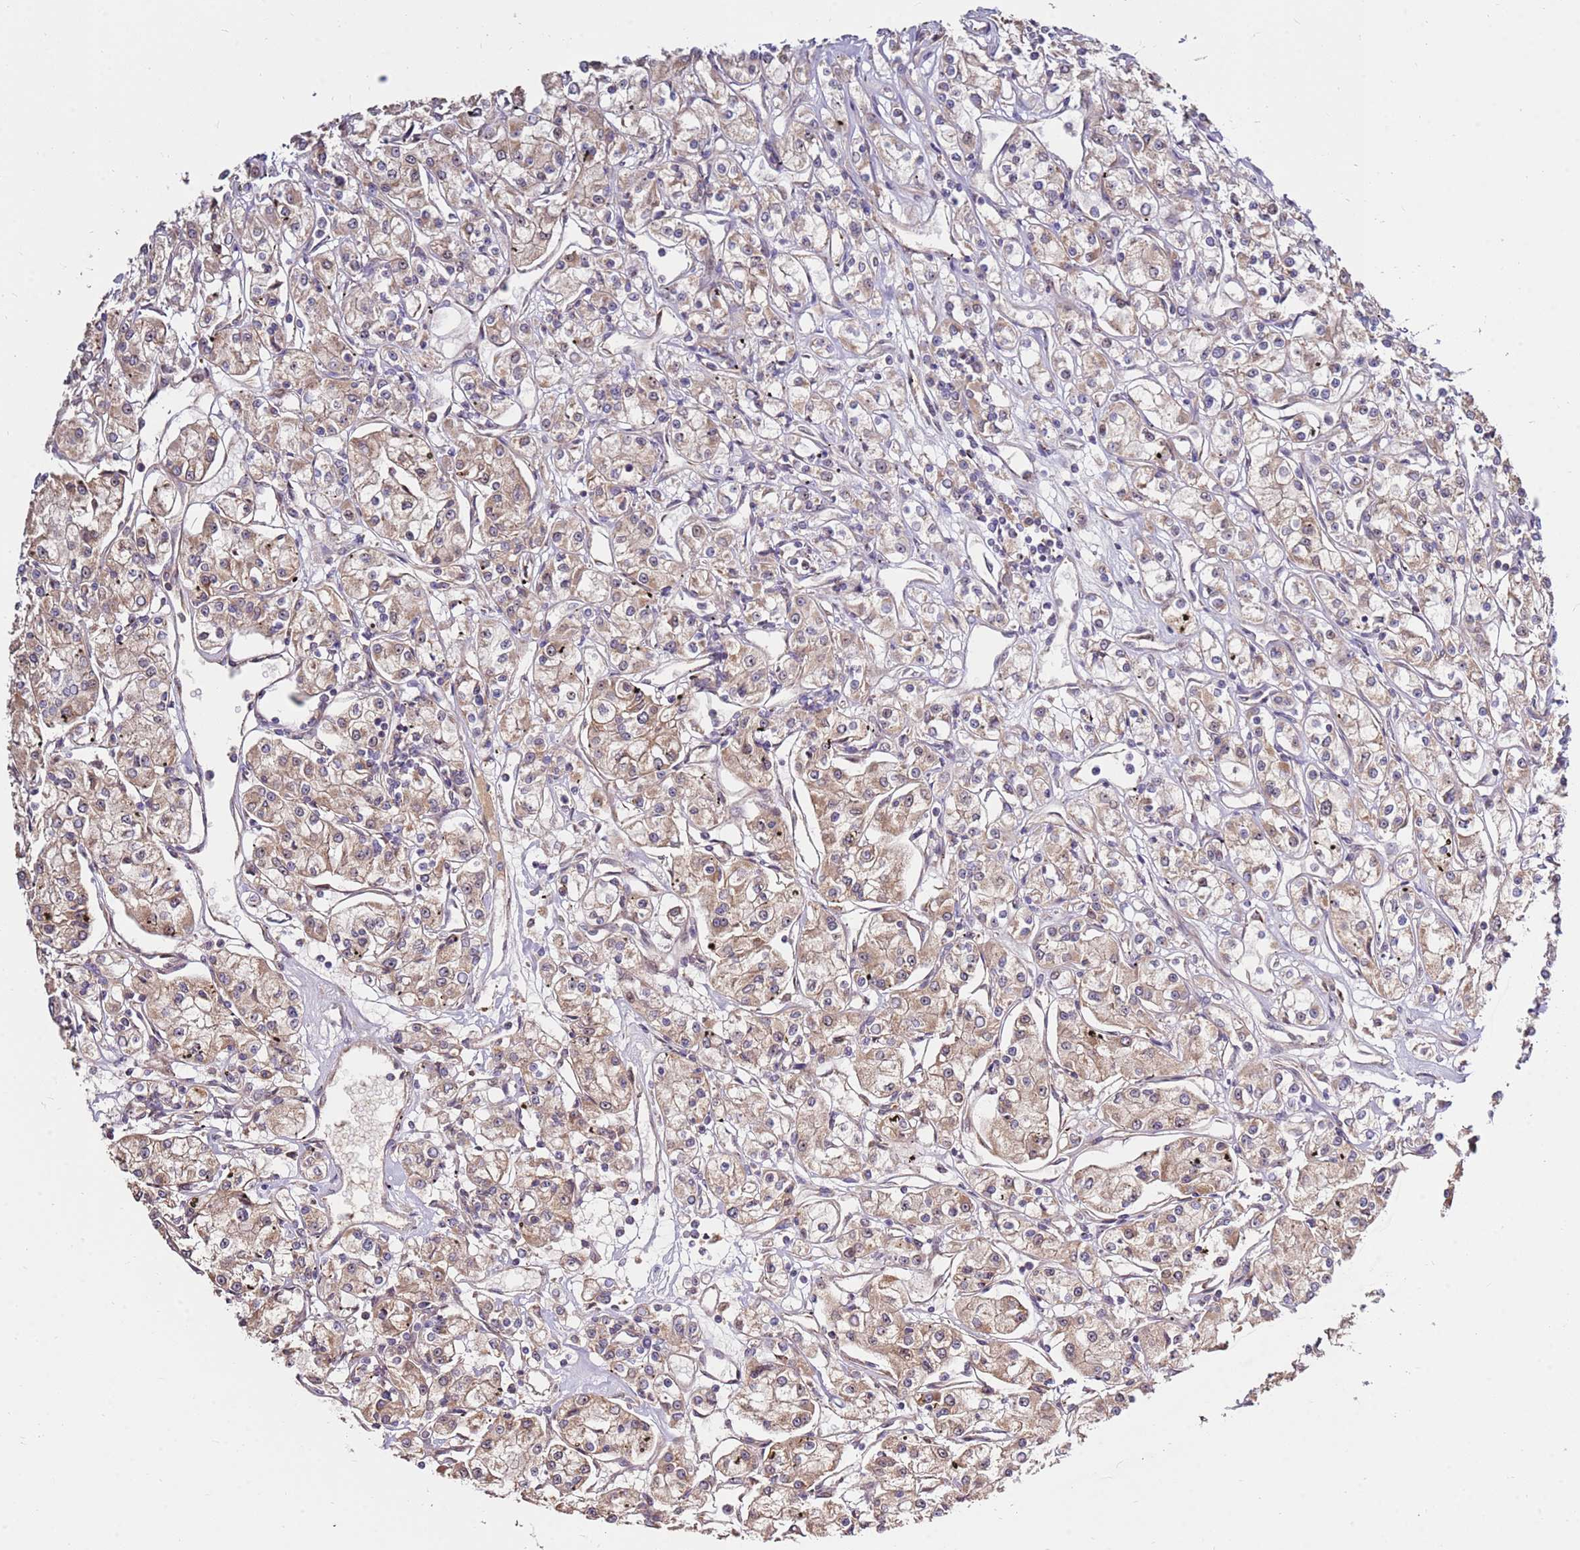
{"staining": {"intensity": "moderate", "quantity": ">75%", "location": "cytoplasmic/membranous"}, "tissue": "renal cancer", "cell_type": "Tumor cells", "image_type": "cancer", "snomed": [{"axis": "morphology", "description": "Adenocarcinoma, NOS"}, {"axis": "topography", "description": "Kidney"}], "caption": "The histopathology image exhibits staining of renal cancer, revealing moderate cytoplasmic/membranous protein positivity (brown color) within tumor cells.", "gene": "KIF25", "patient": {"sex": "female", "age": 59}}